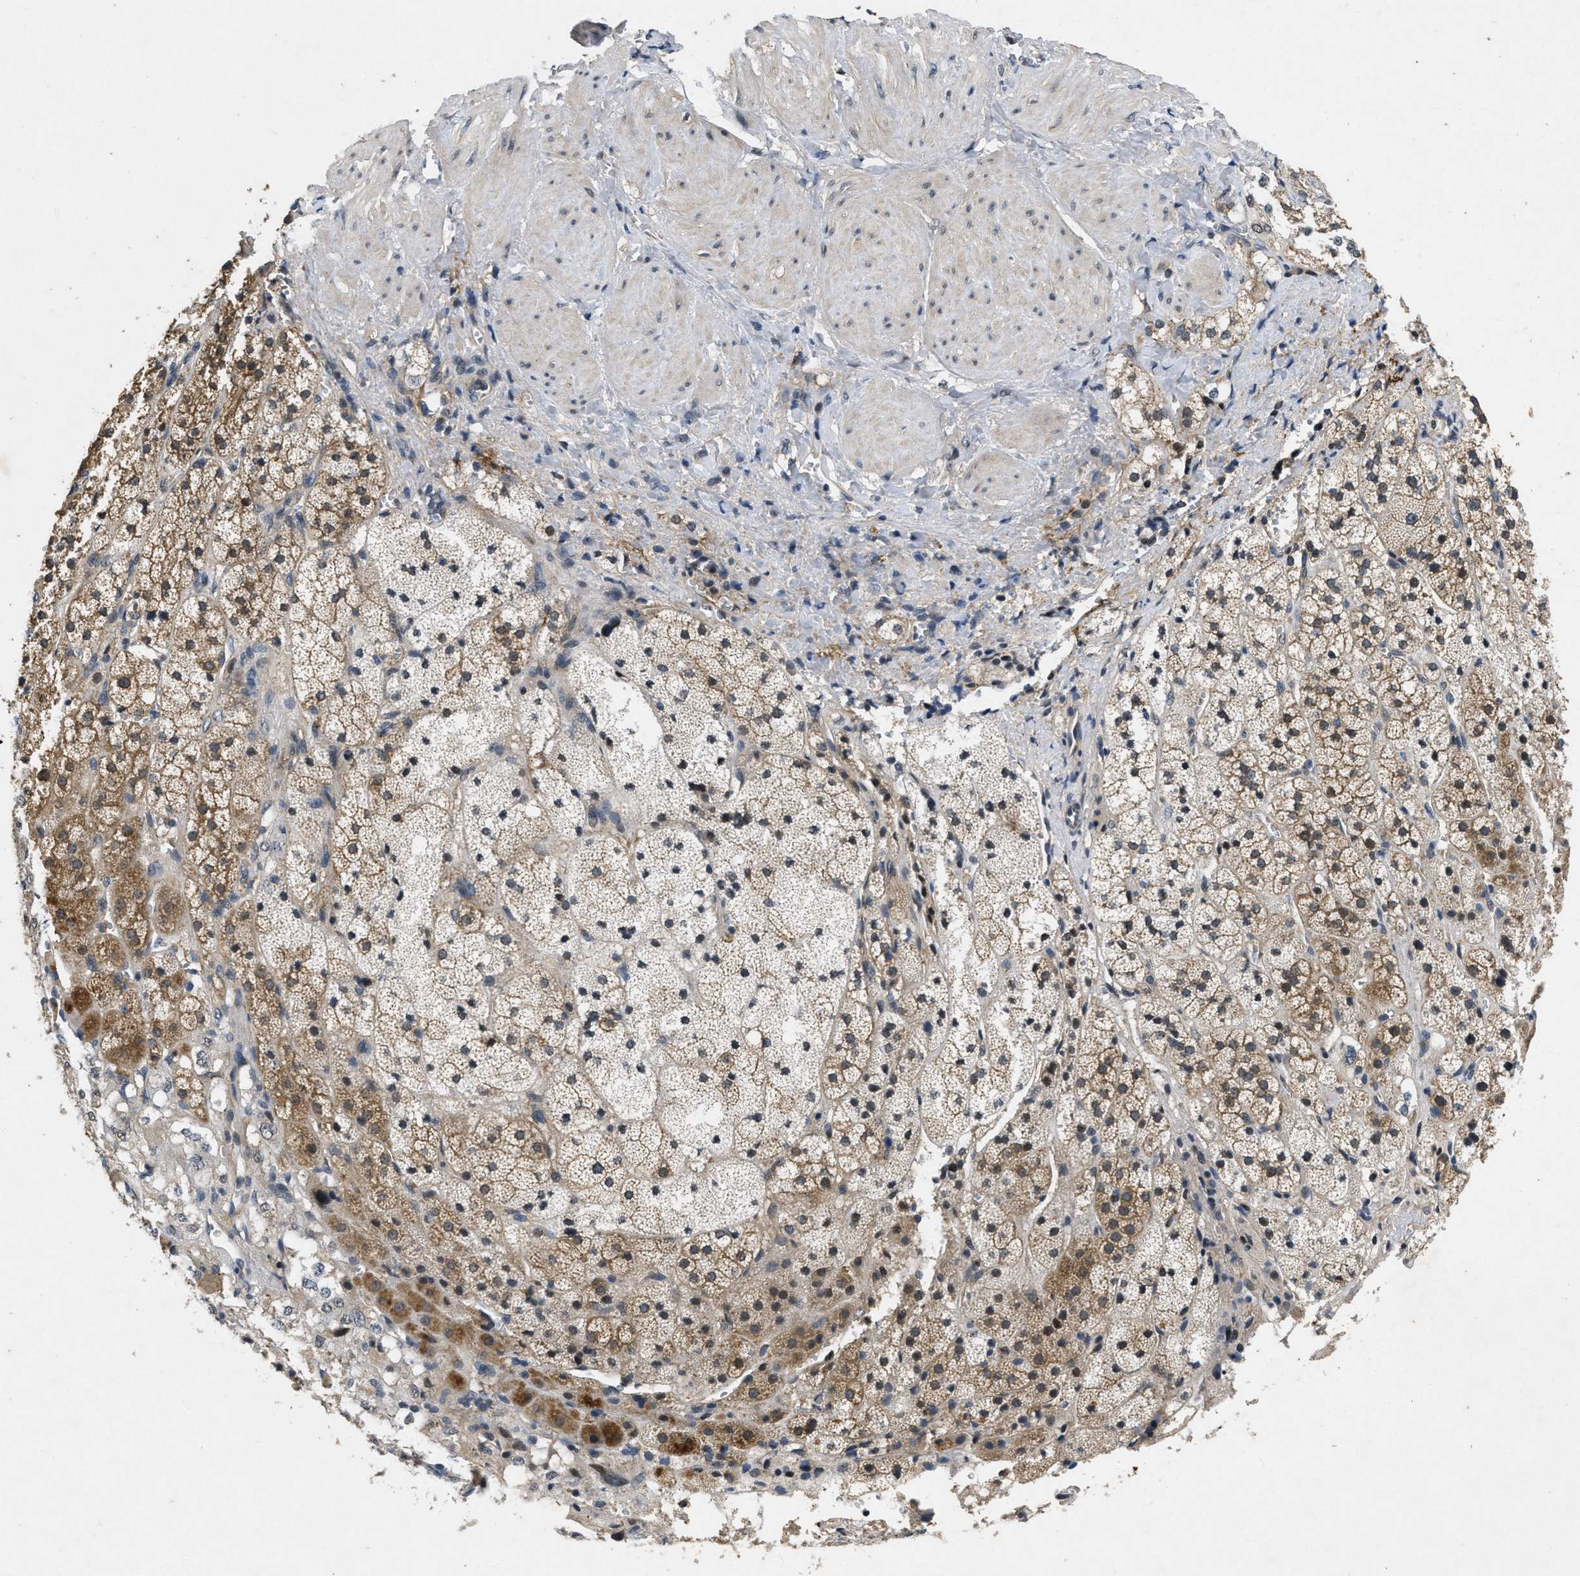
{"staining": {"intensity": "moderate", "quantity": ">75%", "location": "cytoplasmic/membranous"}, "tissue": "adrenal gland", "cell_type": "Glandular cells", "image_type": "normal", "snomed": [{"axis": "morphology", "description": "Normal tissue, NOS"}, {"axis": "topography", "description": "Adrenal gland"}], "caption": "Immunohistochemical staining of benign human adrenal gland shows moderate cytoplasmic/membranous protein staining in approximately >75% of glandular cells. The staining was performed using DAB, with brown indicating positive protein expression. Nuclei are stained blue with hematoxylin.", "gene": "PAPOLG", "patient": {"sex": "male", "age": 56}}